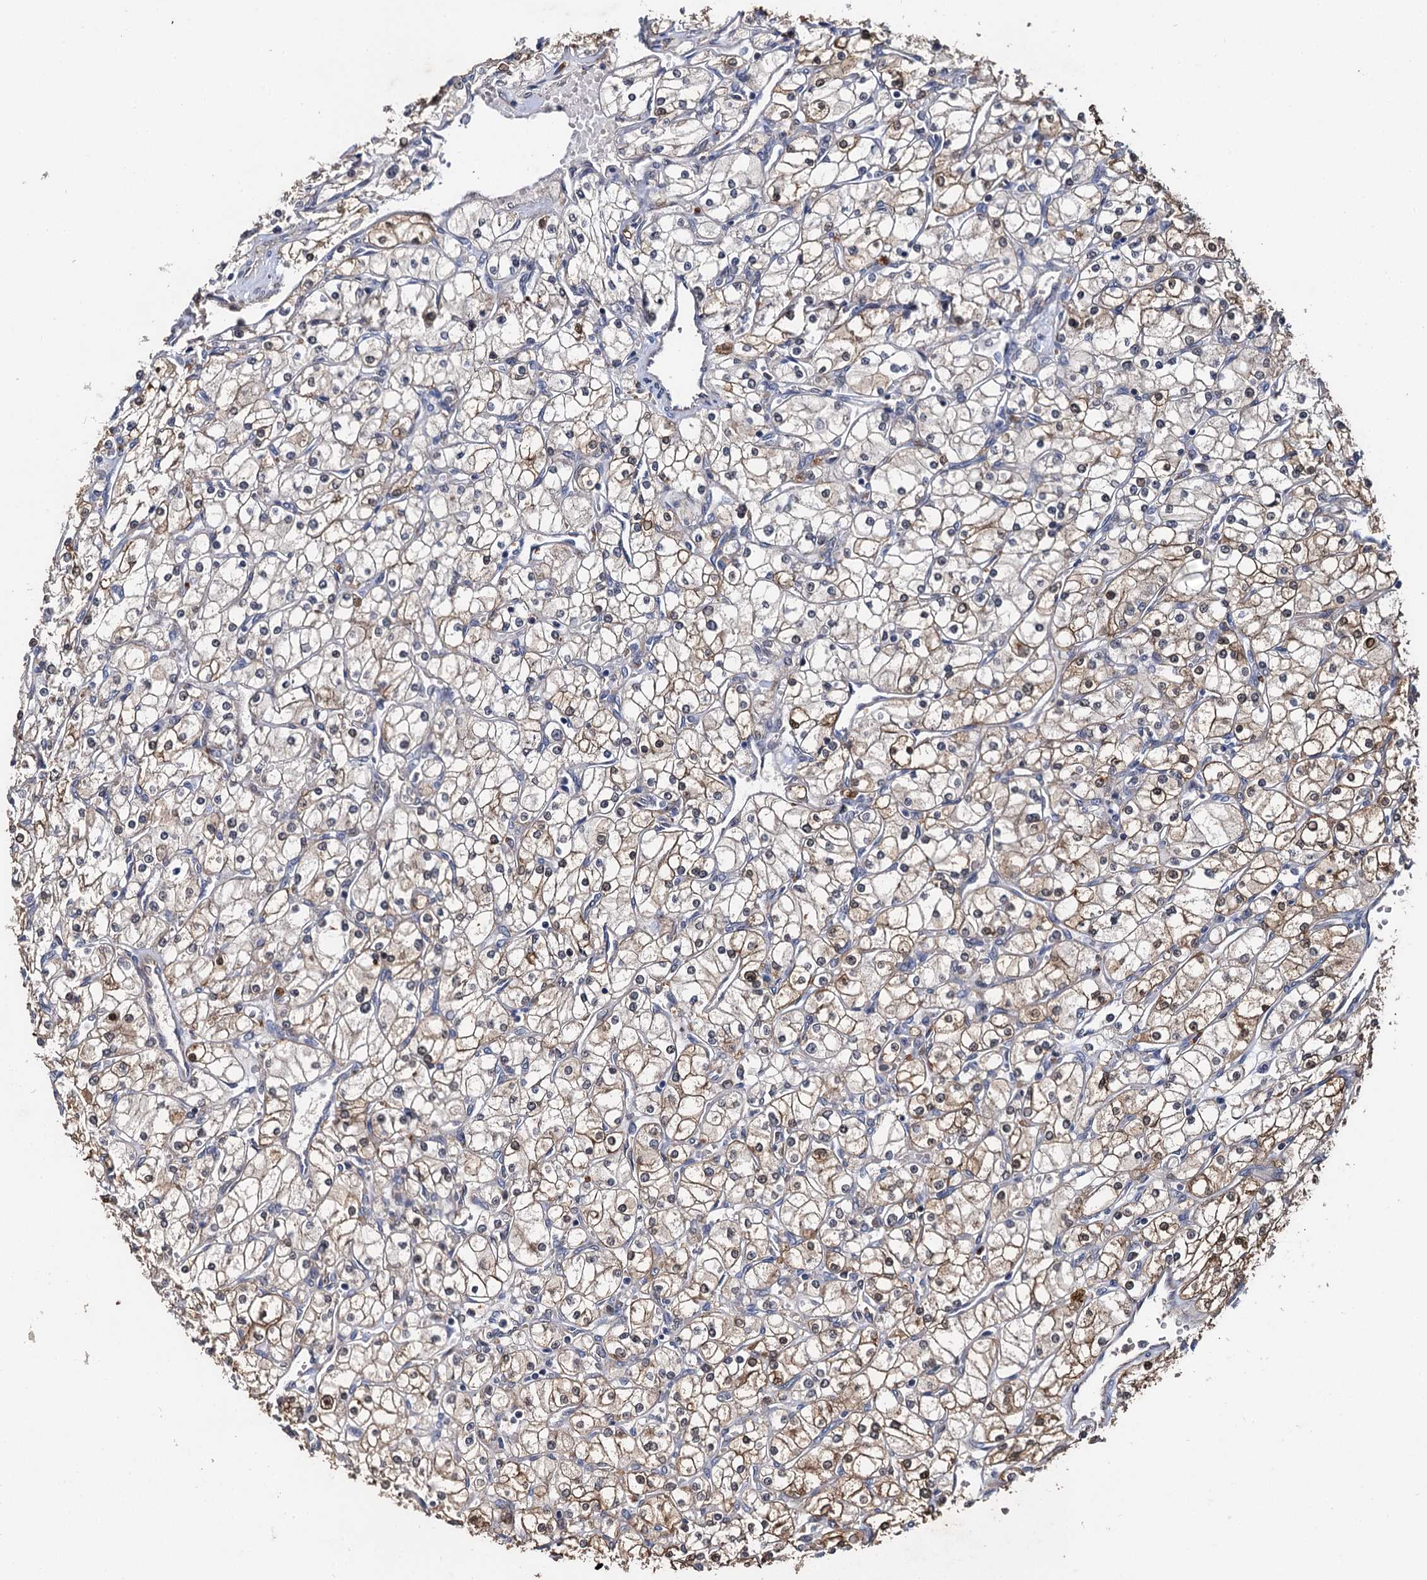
{"staining": {"intensity": "weak", "quantity": "25%-75%", "location": "cytoplasmic/membranous"}, "tissue": "renal cancer", "cell_type": "Tumor cells", "image_type": "cancer", "snomed": [{"axis": "morphology", "description": "Adenocarcinoma, NOS"}, {"axis": "topography", "description": "Kidney"}], "caption": "Protein expression analysis of renal adenocarcinoma displays weak cytoplasmic/membranous expression in about 25%-75% of tumor cells. (Stains: DAB (3,3'-diaminobenzidine) in brown, nuclei in blue, Microscopy: brightfield microscopy at high magnification).", "gene": "SLC46A3", "patient": {"sex": "male", "age": 80}}